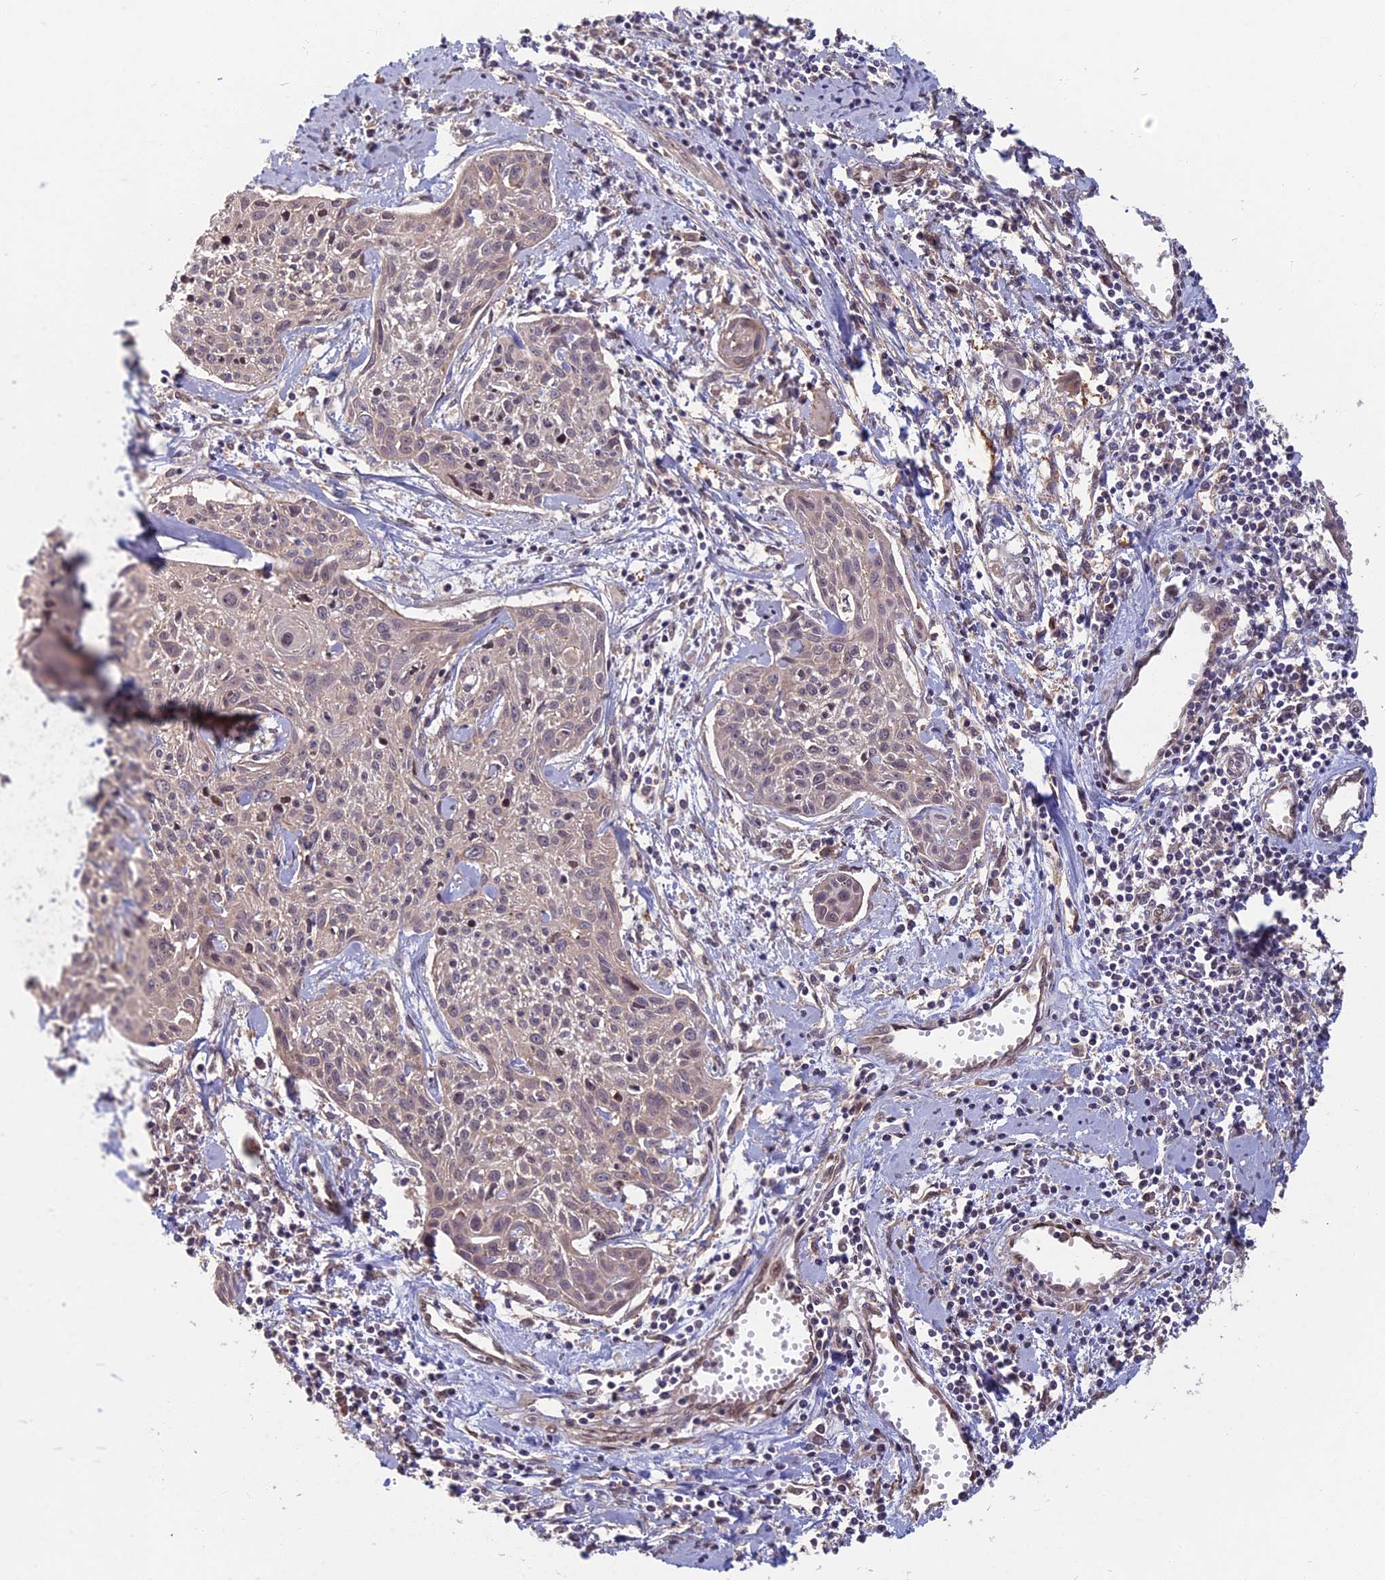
{"staining": {"intensity": "negative", "quantity": "none", "location": "none"}, "tissue": "cervical cancer", "cell_type": "Tumor cells", "image_type": "cancer", "snomed": [{"axis": "morphology", "description": "Squamous cell carcinoma, NOS"}, {"axis": "topography", "description": "Cervix"}], "caption": "A high-resolution micrograph shows immunohistochemistry staining of squamous cell carcinoma (cervical), which displays no significant expression in tumor cells.", "gene": "SPG11", "patient": {"sex": "female", "age": 51}}